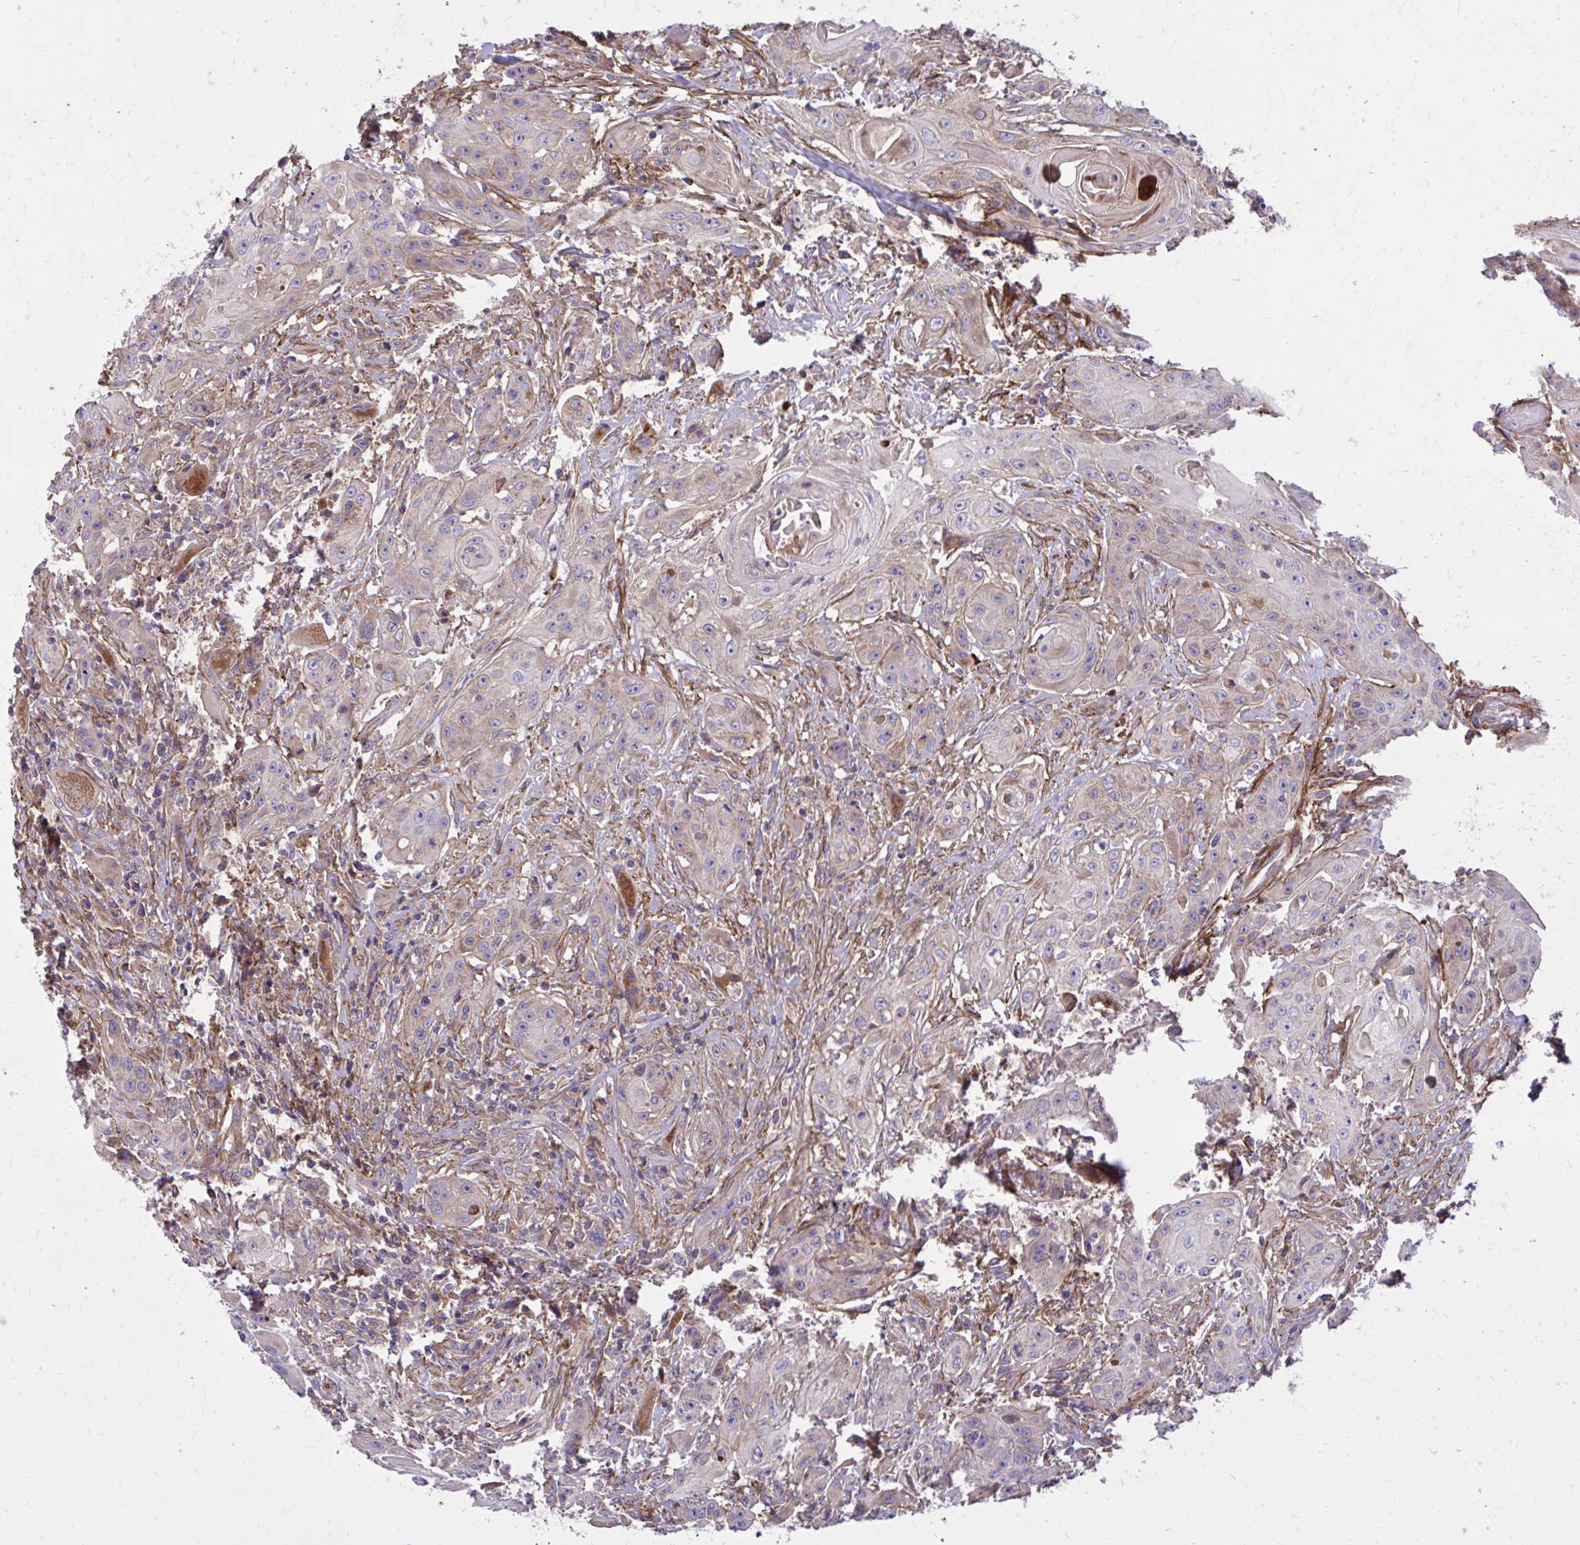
{"staining": {"intensity": "weak", "quantity": "25%-75%", "location": "cytoplasmic/membranous"}, "tissue": "head and neck cancer", "cell_type": "Tumor cells", "image_type": "cancer", "snomed": [{"axis": "morphology", "description": "Squamous cell carcinoma, NOS"}, {"axis": "topography", "description": "Oral tissue"}, {"axis": "topography", "description": "Head-Neck"}, {"axis": "topography", "description": "Neck, NOS"}], "caption": "Approximately 25%-75% of tumor cells in human head and neck cancer (squamous cell carcinoma) demonstrate weak cytoplasmic/membranous protein positivity as visualized by brown immunohistochemical staining.", "gene": "FAP", "patient": {"sex": "female", "age": 55}}